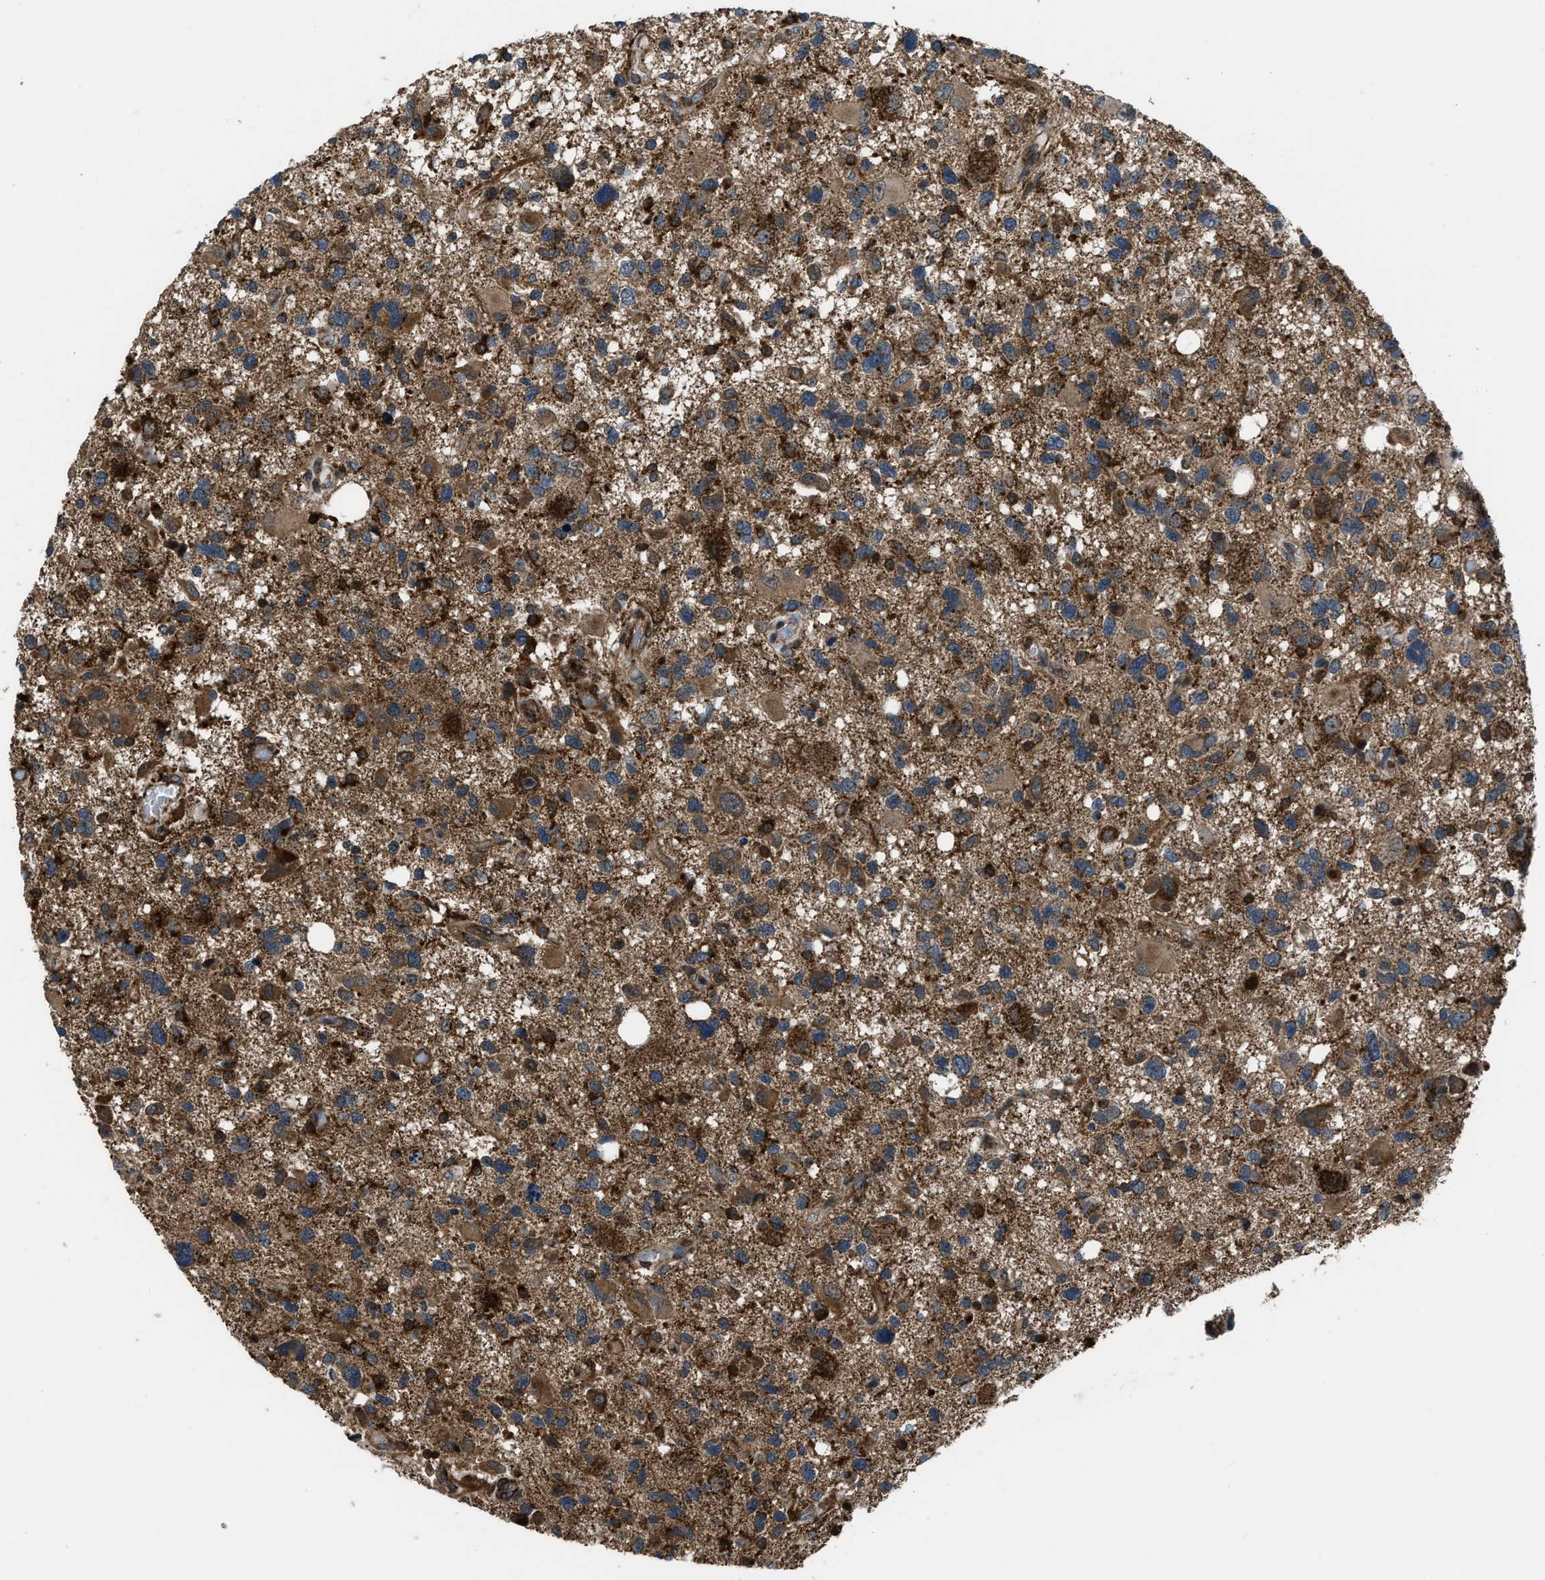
{"staining": {"intensity": "moderate", "quantity": ">75%", "location": "cytoplasmic/membranous"}, "tissue": "glioma", "cell_type": "Tumor cells", "image_type": "cancer", "snomed": [{"axis": "morphology", "description": "Glioma, malignant, High grade"}, {"axis": "topography", "description": "Brain"}], "caption": "High-grade glioma (malignant) tissue reveals moderate cytoplasmic/membranous positivity in about >75% of tumor cells, visualized by immunohistochemistry. Nuclei are stained in blue.", "gene": "GSDME", "patient": {"sex": "male", "age": 33}}